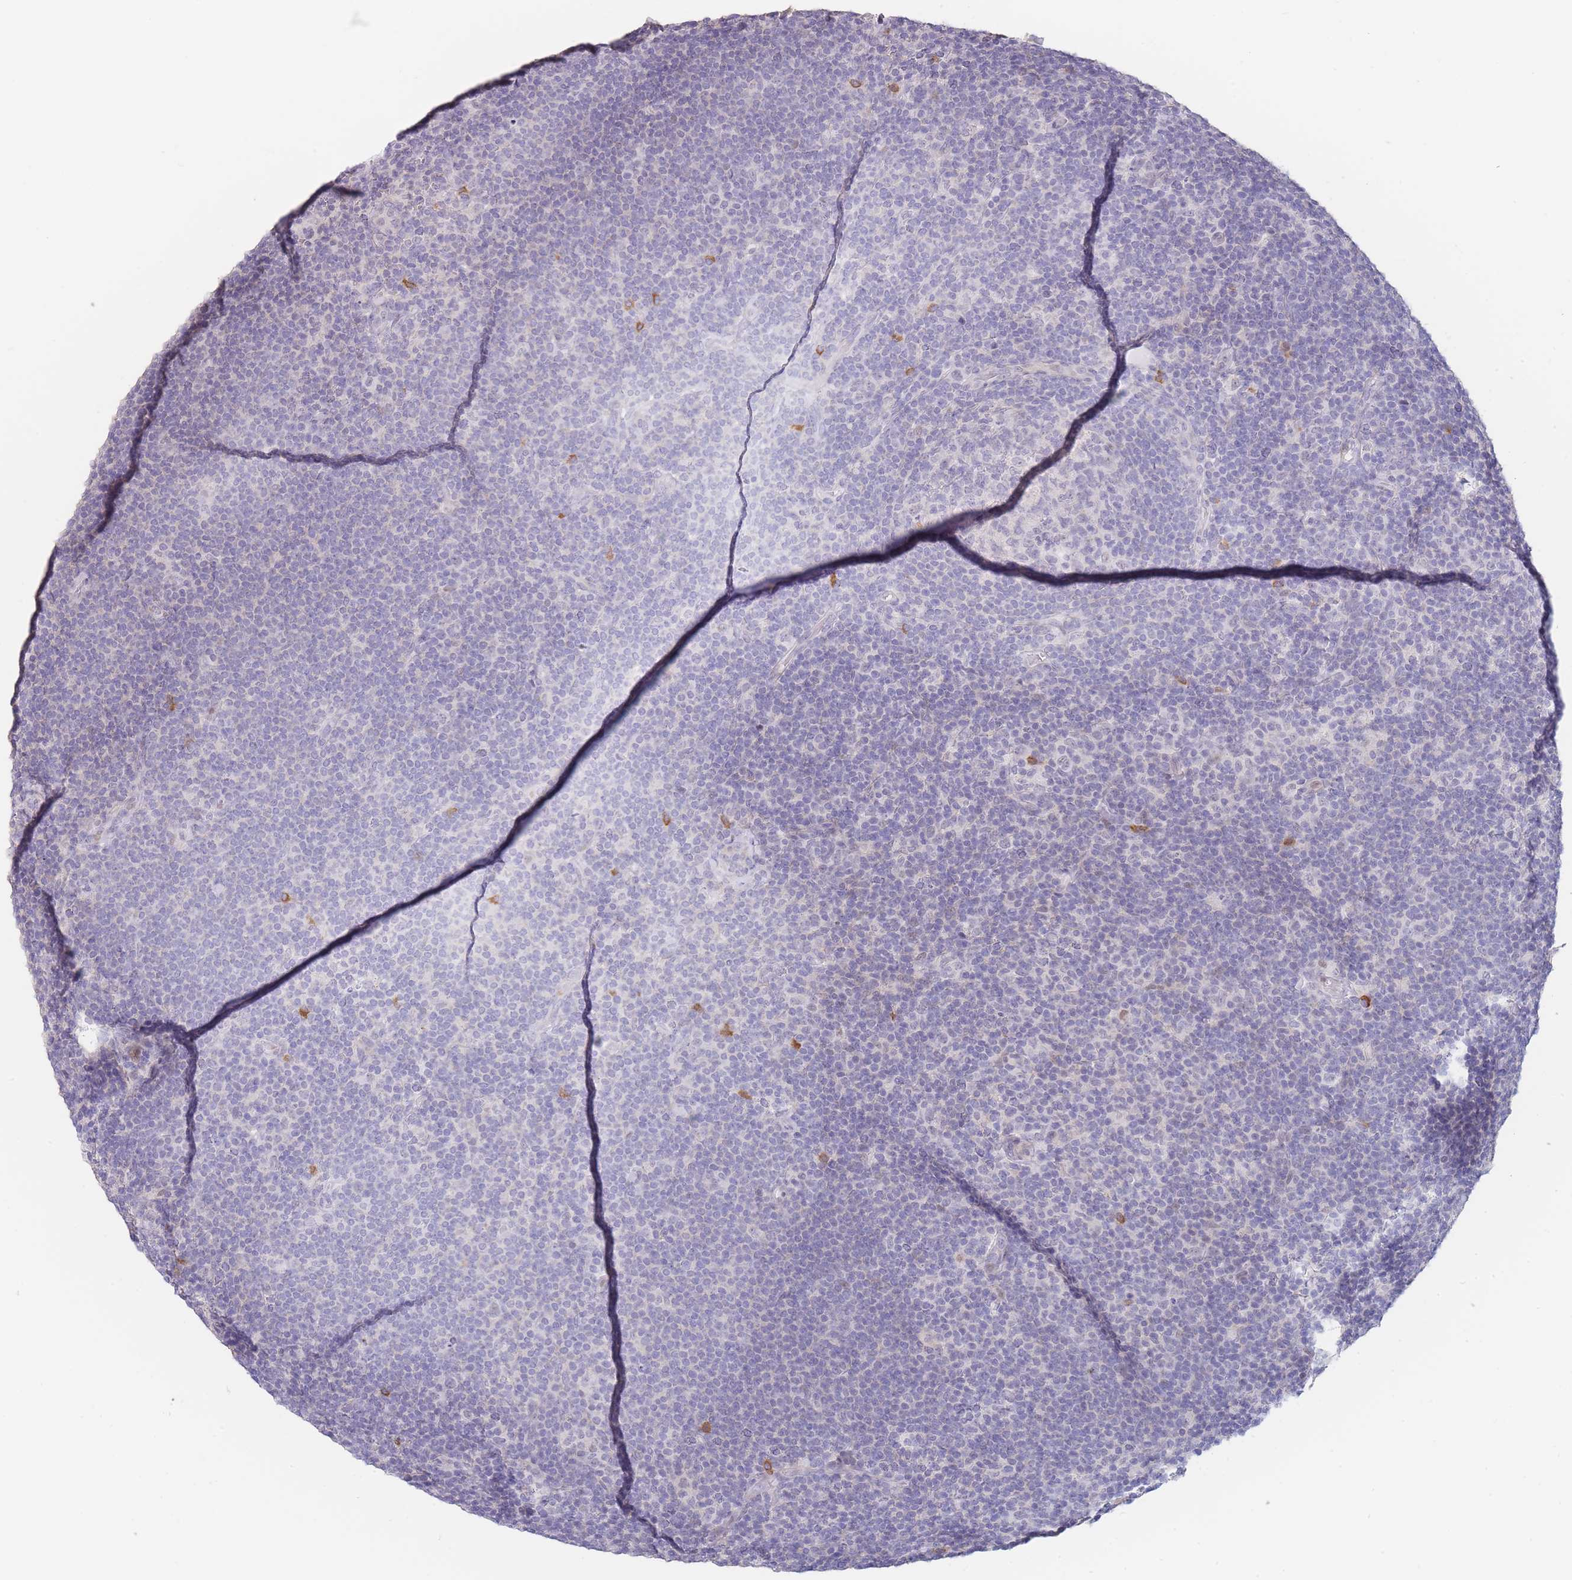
{"staining": {"intensity": "negative", "quantity": "none", "location": "none"}, "tissue": "lymphoma", "cell_type": "Tumor cells", "image_type": "cancer", "snomed": [{"axis": "morphology", "description": "Hodgkin's disease, NOS"}, {"axis": "topography", "description": "Lymph node"}], "caption": "Tumor cells are negative for brown protein staining in Hodgkin's disease.", "gene": "ASAP3", "patient": {"sex": "female", "age": 57}}